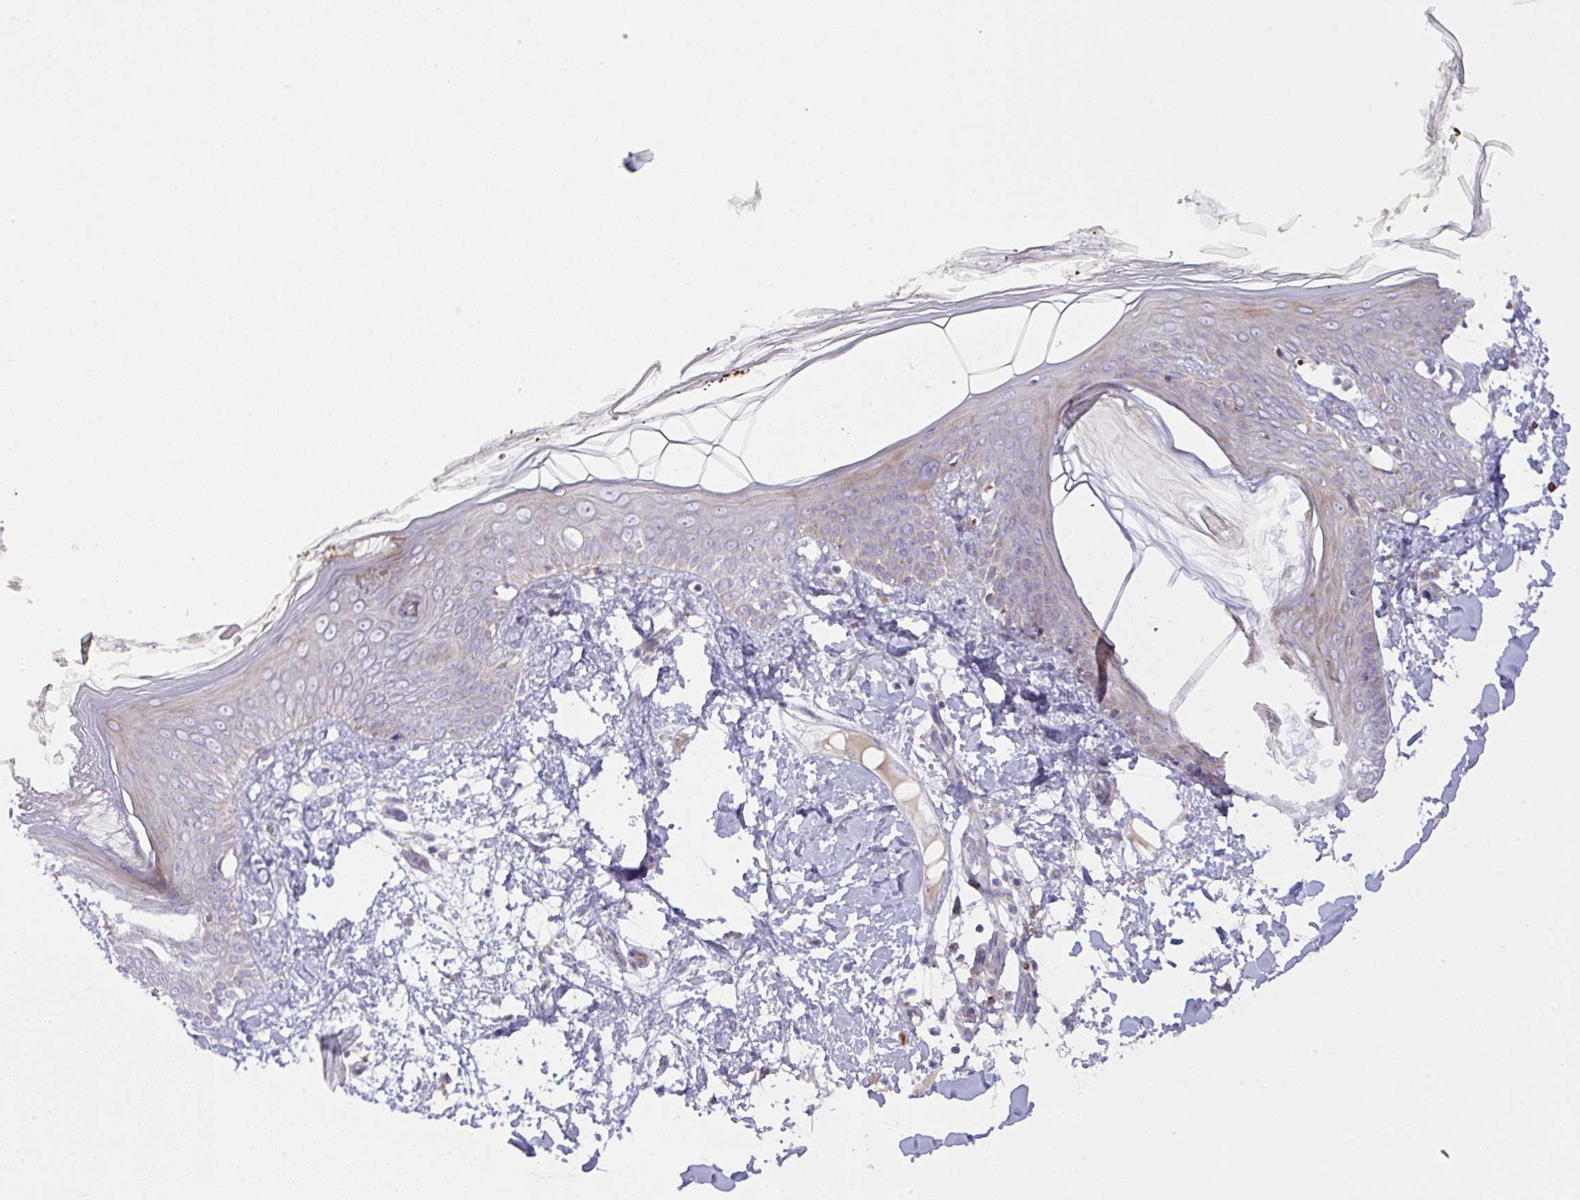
{"staining": {"intensity": "negative", "quantity": "none", "location": "none"}, "tissue": "skin", "cell_type": "Fibroblasts", "image_type": "normal", "snomed": [{"axis": "morphology", "description": "Normal tissue, NOS"}, {"axis": "topography", "description": "Skin"}], "caption": "High power microscopy micrograph of an immunohistochemistry (IHC) image of normal skin, revealing no significant positivity in fibroblasts. The staining is performed using DAB (3,3'-diaminobenzidine) brown chromogen with nuclei counter-stained in using hematoxylin.", "gene": "CHDH", "patient": {"sex": "female", "age": 34}}